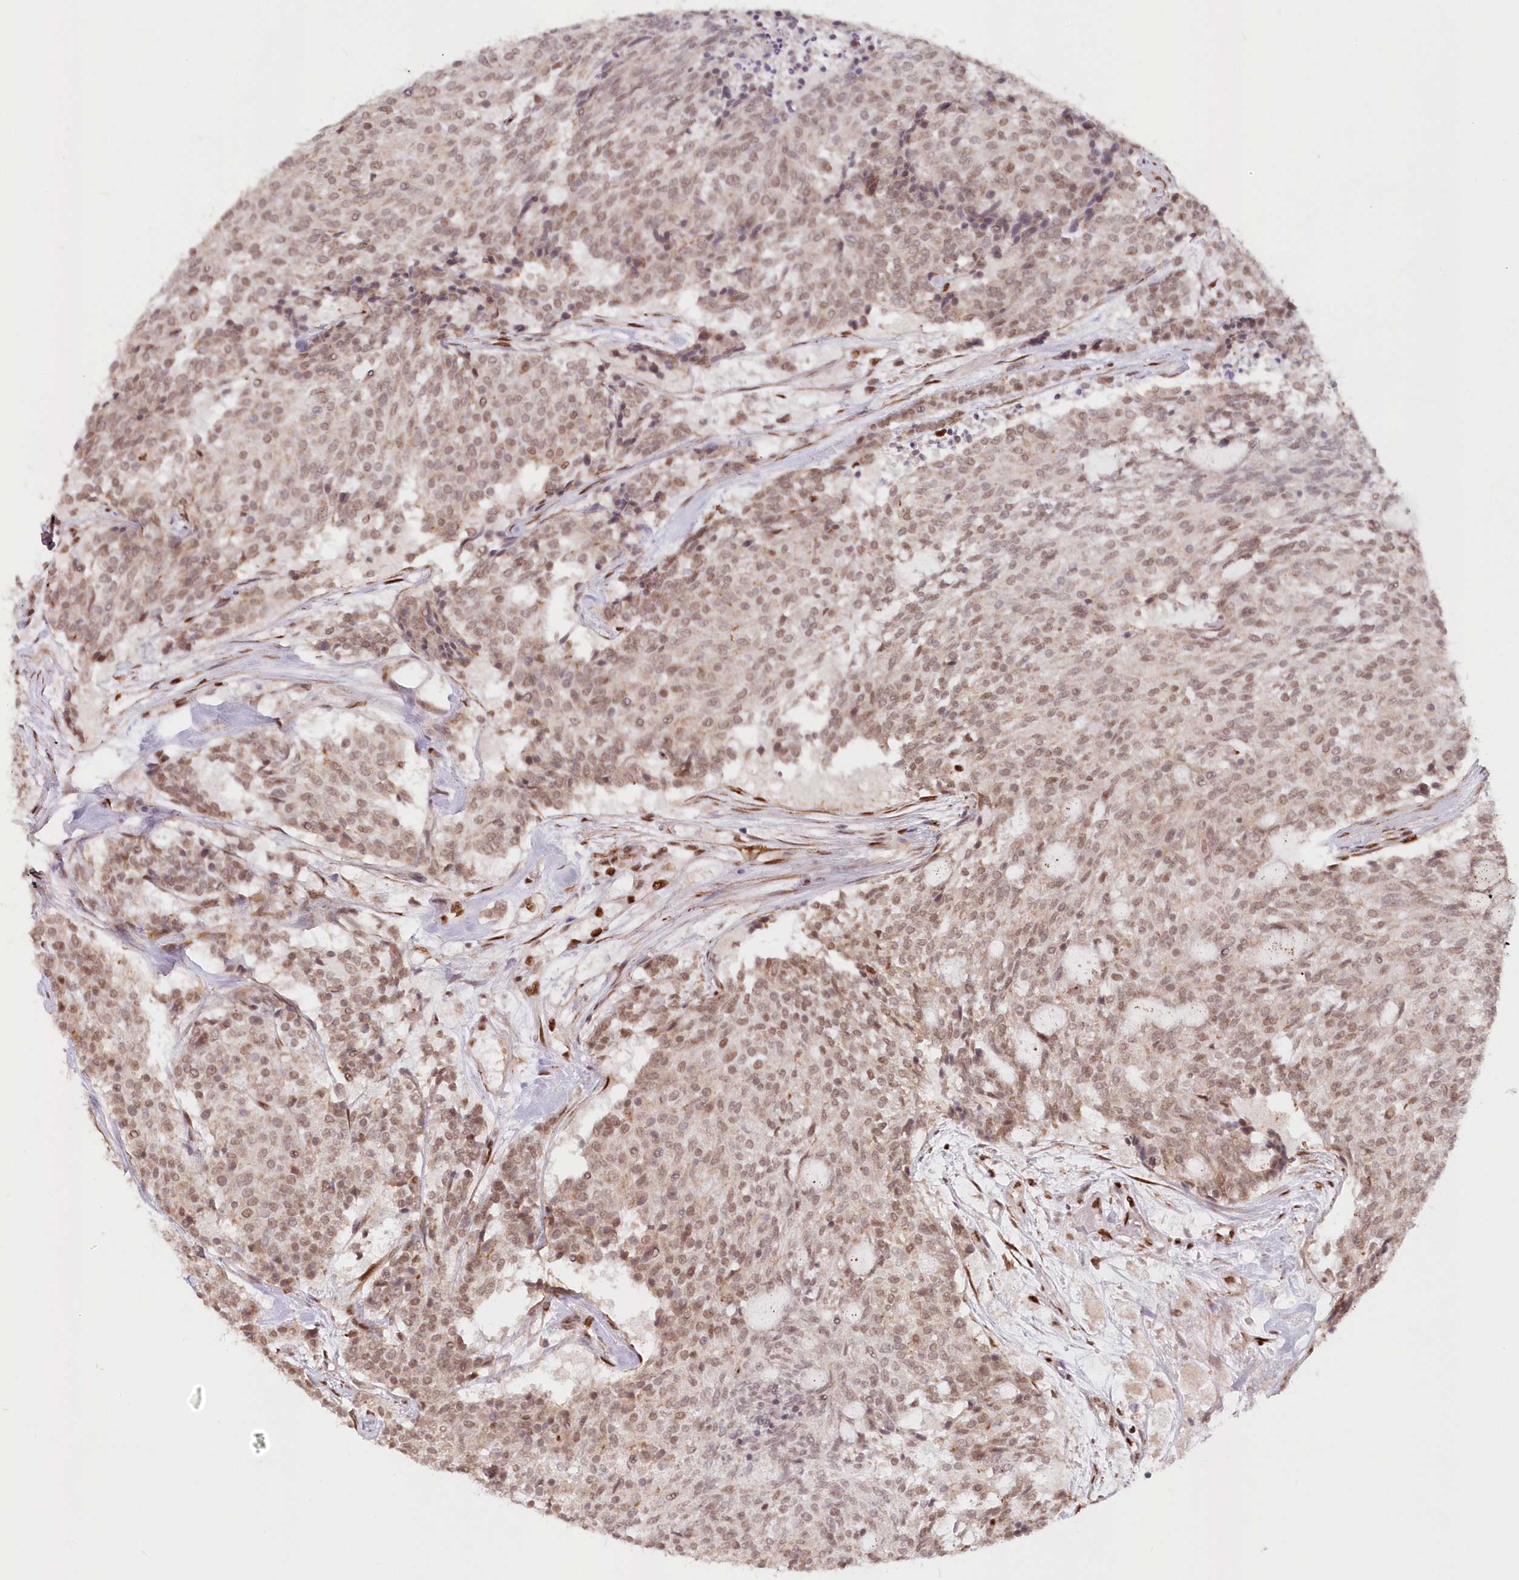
{"staining": {"intensity": "moderate", "quantity": ">75%", "location": "nuclear"}, "tissue": "carcinoid", "cell_type": "Tumor cells", "image_type": "cancer", "snomed": [{"axis": "morphology", "description": "Carcinoid, malignant, NOS"}, {"axis": "topography", "description": "Pancreas"}], "caption": "Carcinoid (malignant) stained for a protein (brown) exhibits moderate nuclear positive positivity in about >75% of tumor cells.", "gene": "POLR2B", "patient": {"sex": "female", "age": 54}}